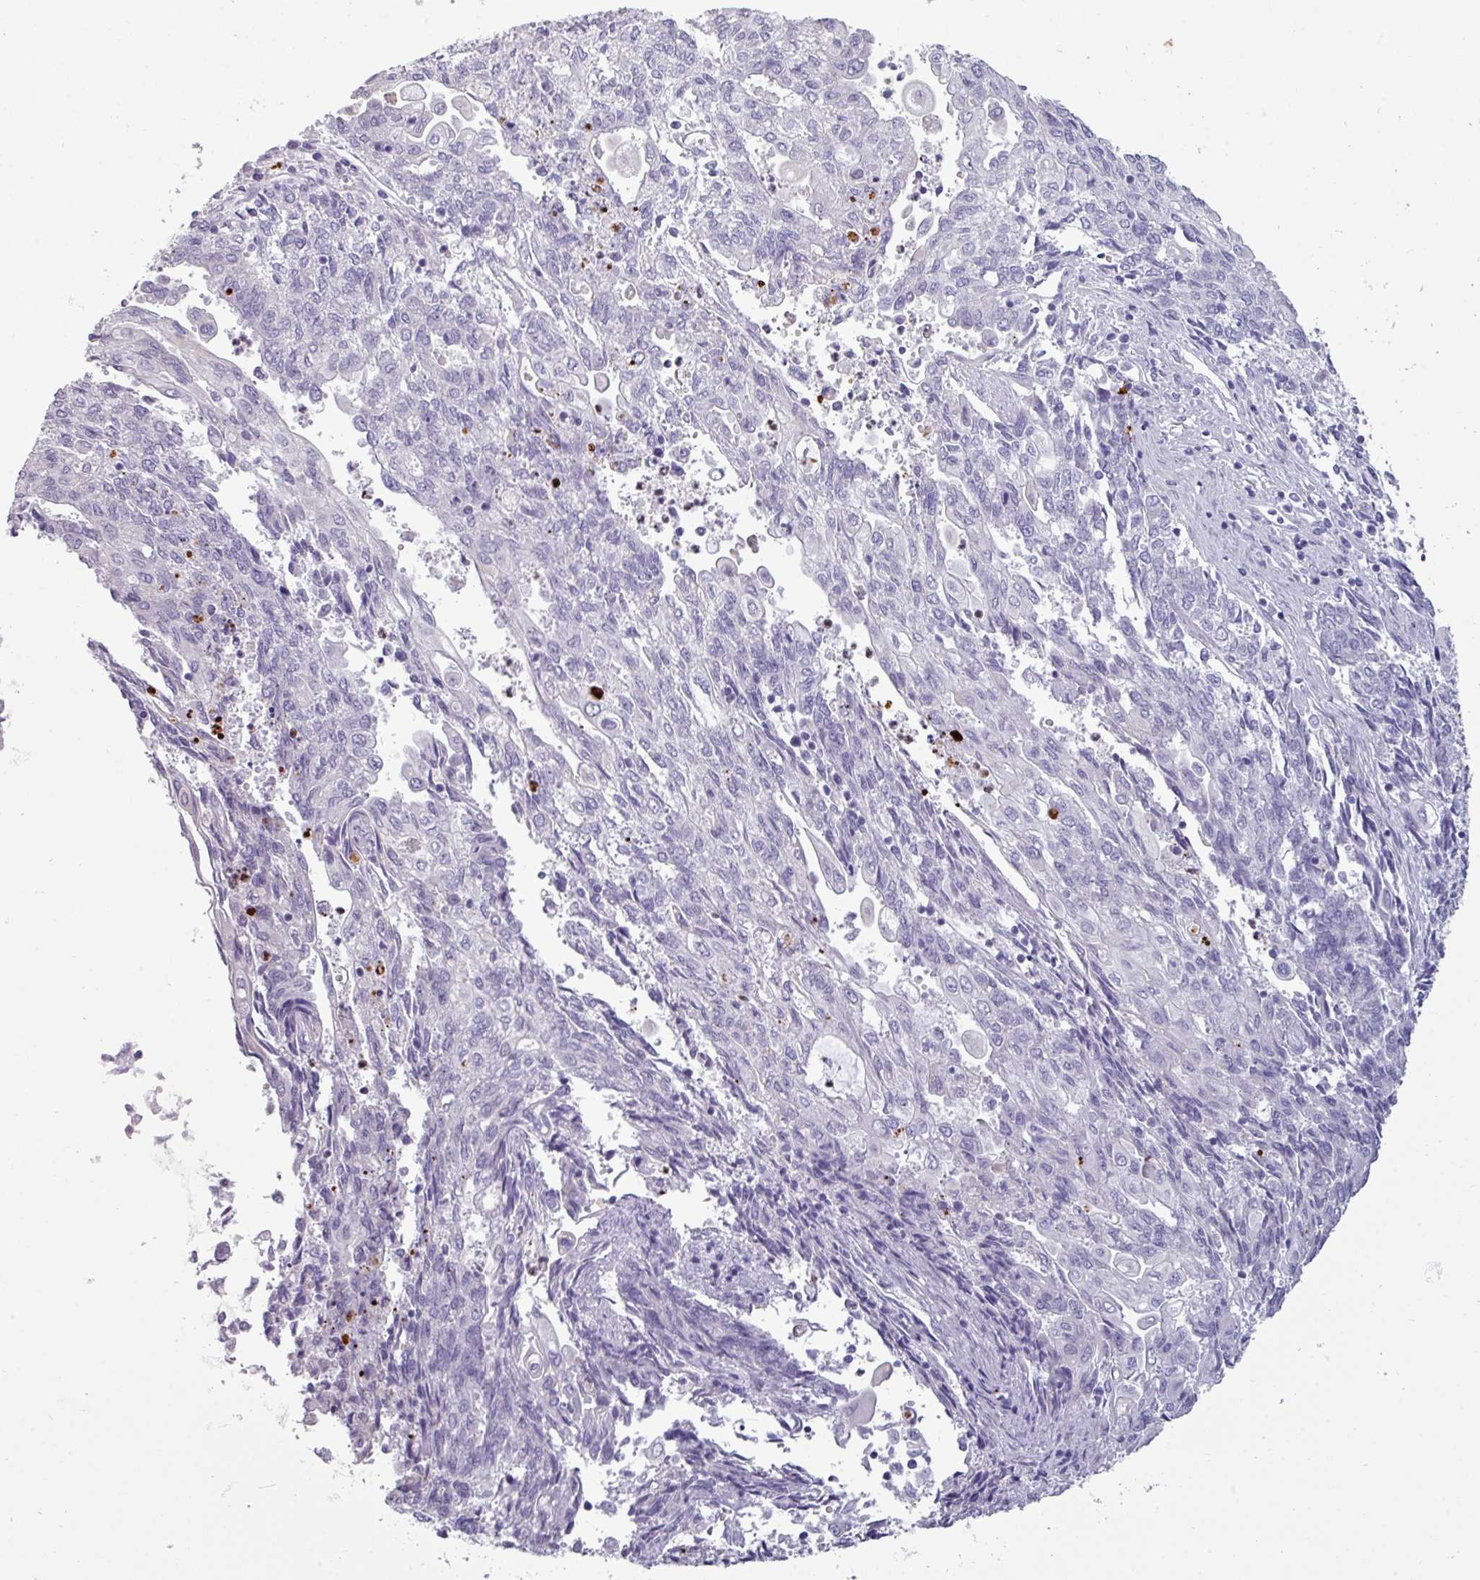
{"staining": {"intensity": "negative", "quantity": "none", "location": "none"}, "tissue": "endometrial cancer", "cell_type": "Tumor cells", "image_type": "cancer", "snomed": [{"axis": "morphology", "description": "Adenocarcinoma, NOS"}, {"axis": "topography", "description": "Endometrium"}], "caption": "Endometrial cancer (adenocarcinoma) stained for a protein using immunohistochemistry (IHC) demonstrates no staining tumor cells.", "gene": "TRIM39", "patient": {"sex": "female", "age": 54}}